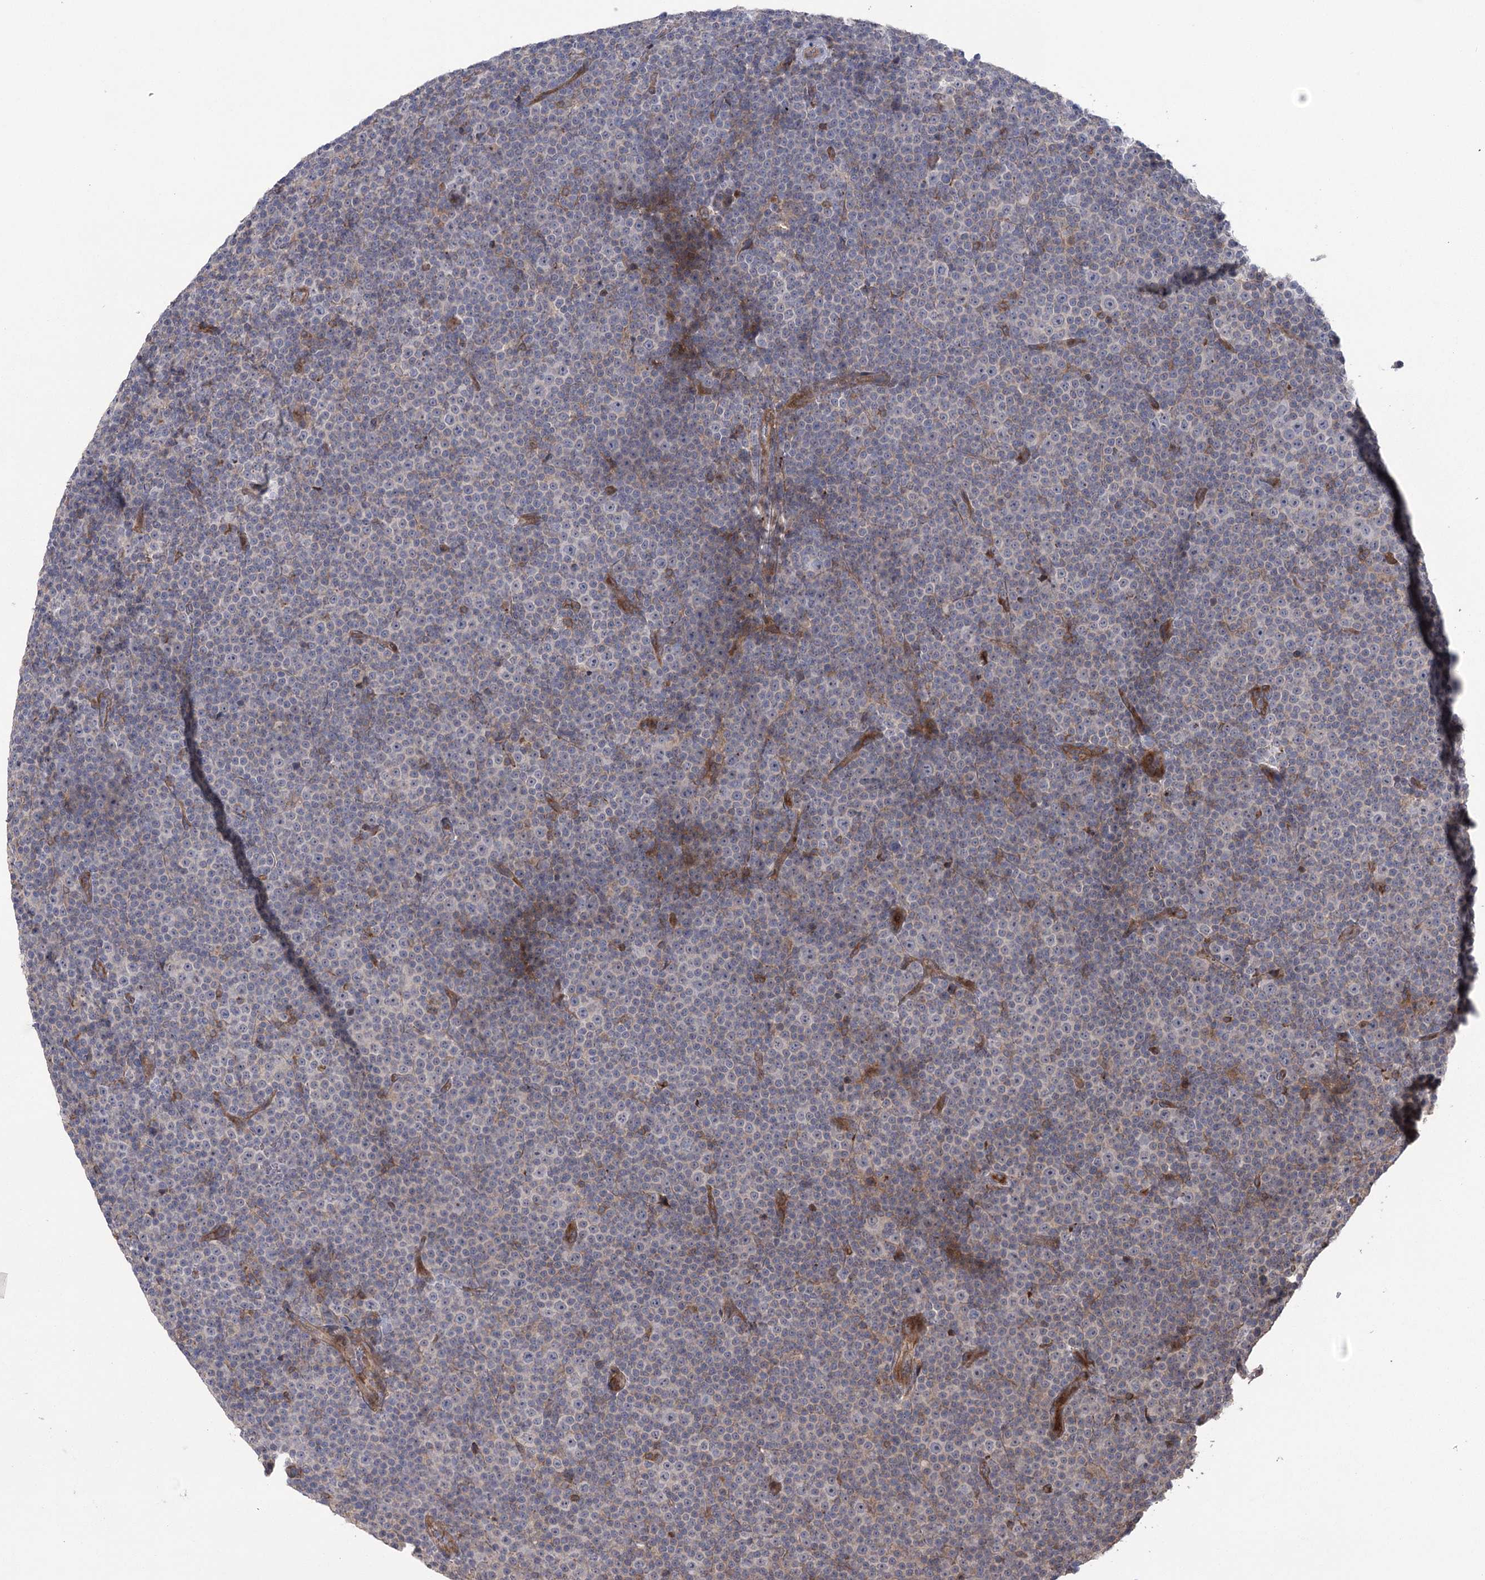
{"staining": {"intensity": "negative", "quantity": "none", "location": "none"}, "tissue": "lymphoma", "cell_type": "Tumor cells", "image_type": "cancer", "snomed": [{"axis": "morphology", "description": "Malignant lymphoma, non-Hodgkin's type, Low grade"}, {"axis": "topography", "description": "Lymph node"}], "caption": "DAB immunohistochemical staining of low-grade malignant lymphoma, non-Hodgkin's type shows no significant expression in tumor cells. (Brightfield microscopy of DAB (3,3'-diaminobenzidine) IHC at high magnification).", "gene": "KCNN2", "patient": {"sex": "female", "age": 67}}